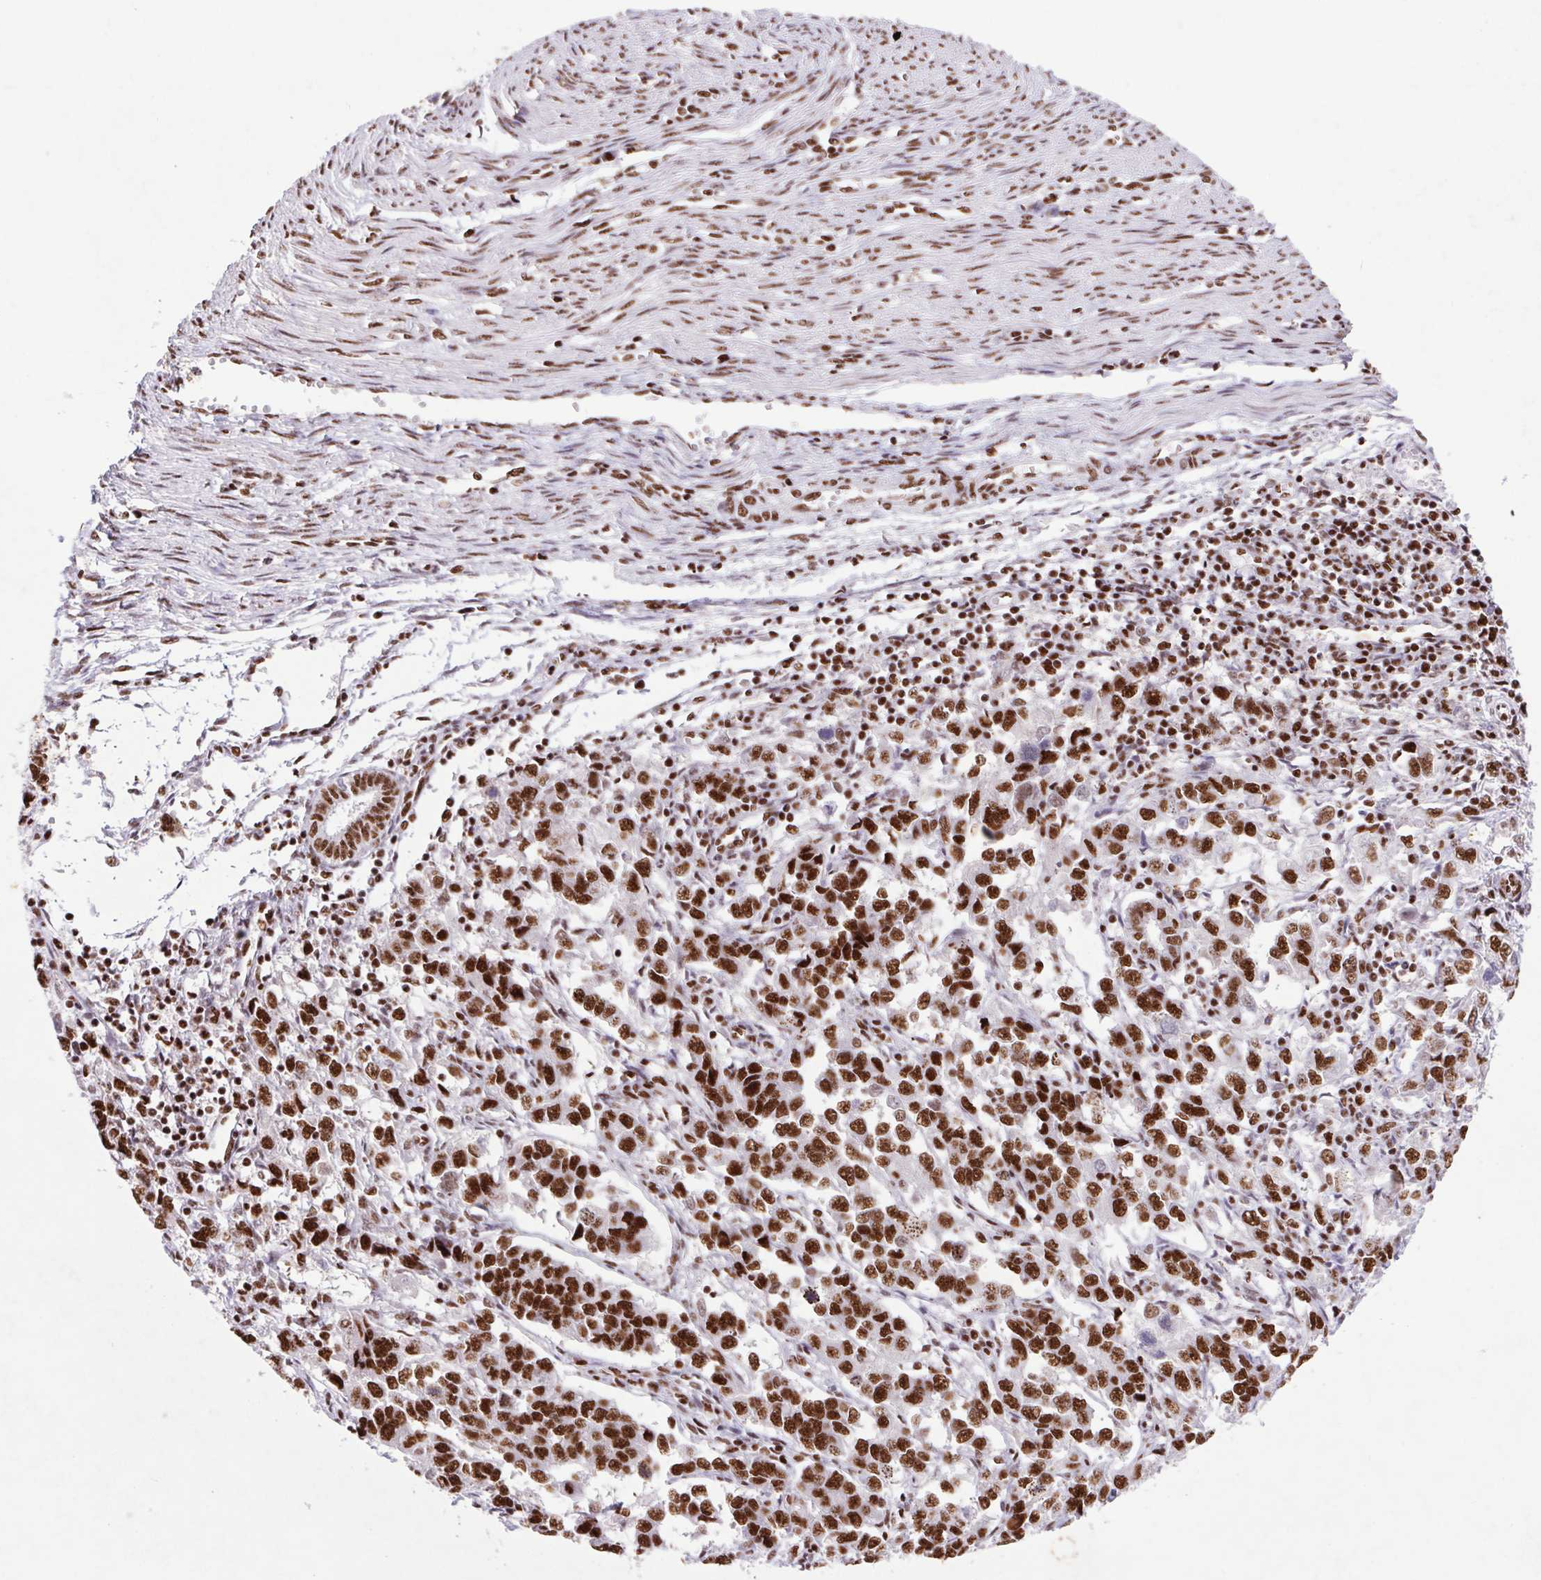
{"staining": {"intensity": "strong", "quantity": ">75%", "location": "nuclear"}, "tissue": "endometrial cancer", "cell_type": "Tumor cells", "image_type": "cancer", "snomed": [{"axis": "morphology", "description": "Adenocarcinoma, NOS"}, {"axis": "topography", "description": "Endometrium"}], "caption": "Adenocarcinoma (endometrial) was stained to show a protein in brown. There is high levels of strong nuclear positivity in approximately >75% of tumor cells.", "gene": "LDLRAD4", "patient": {"sex": "female", "age": 43}}